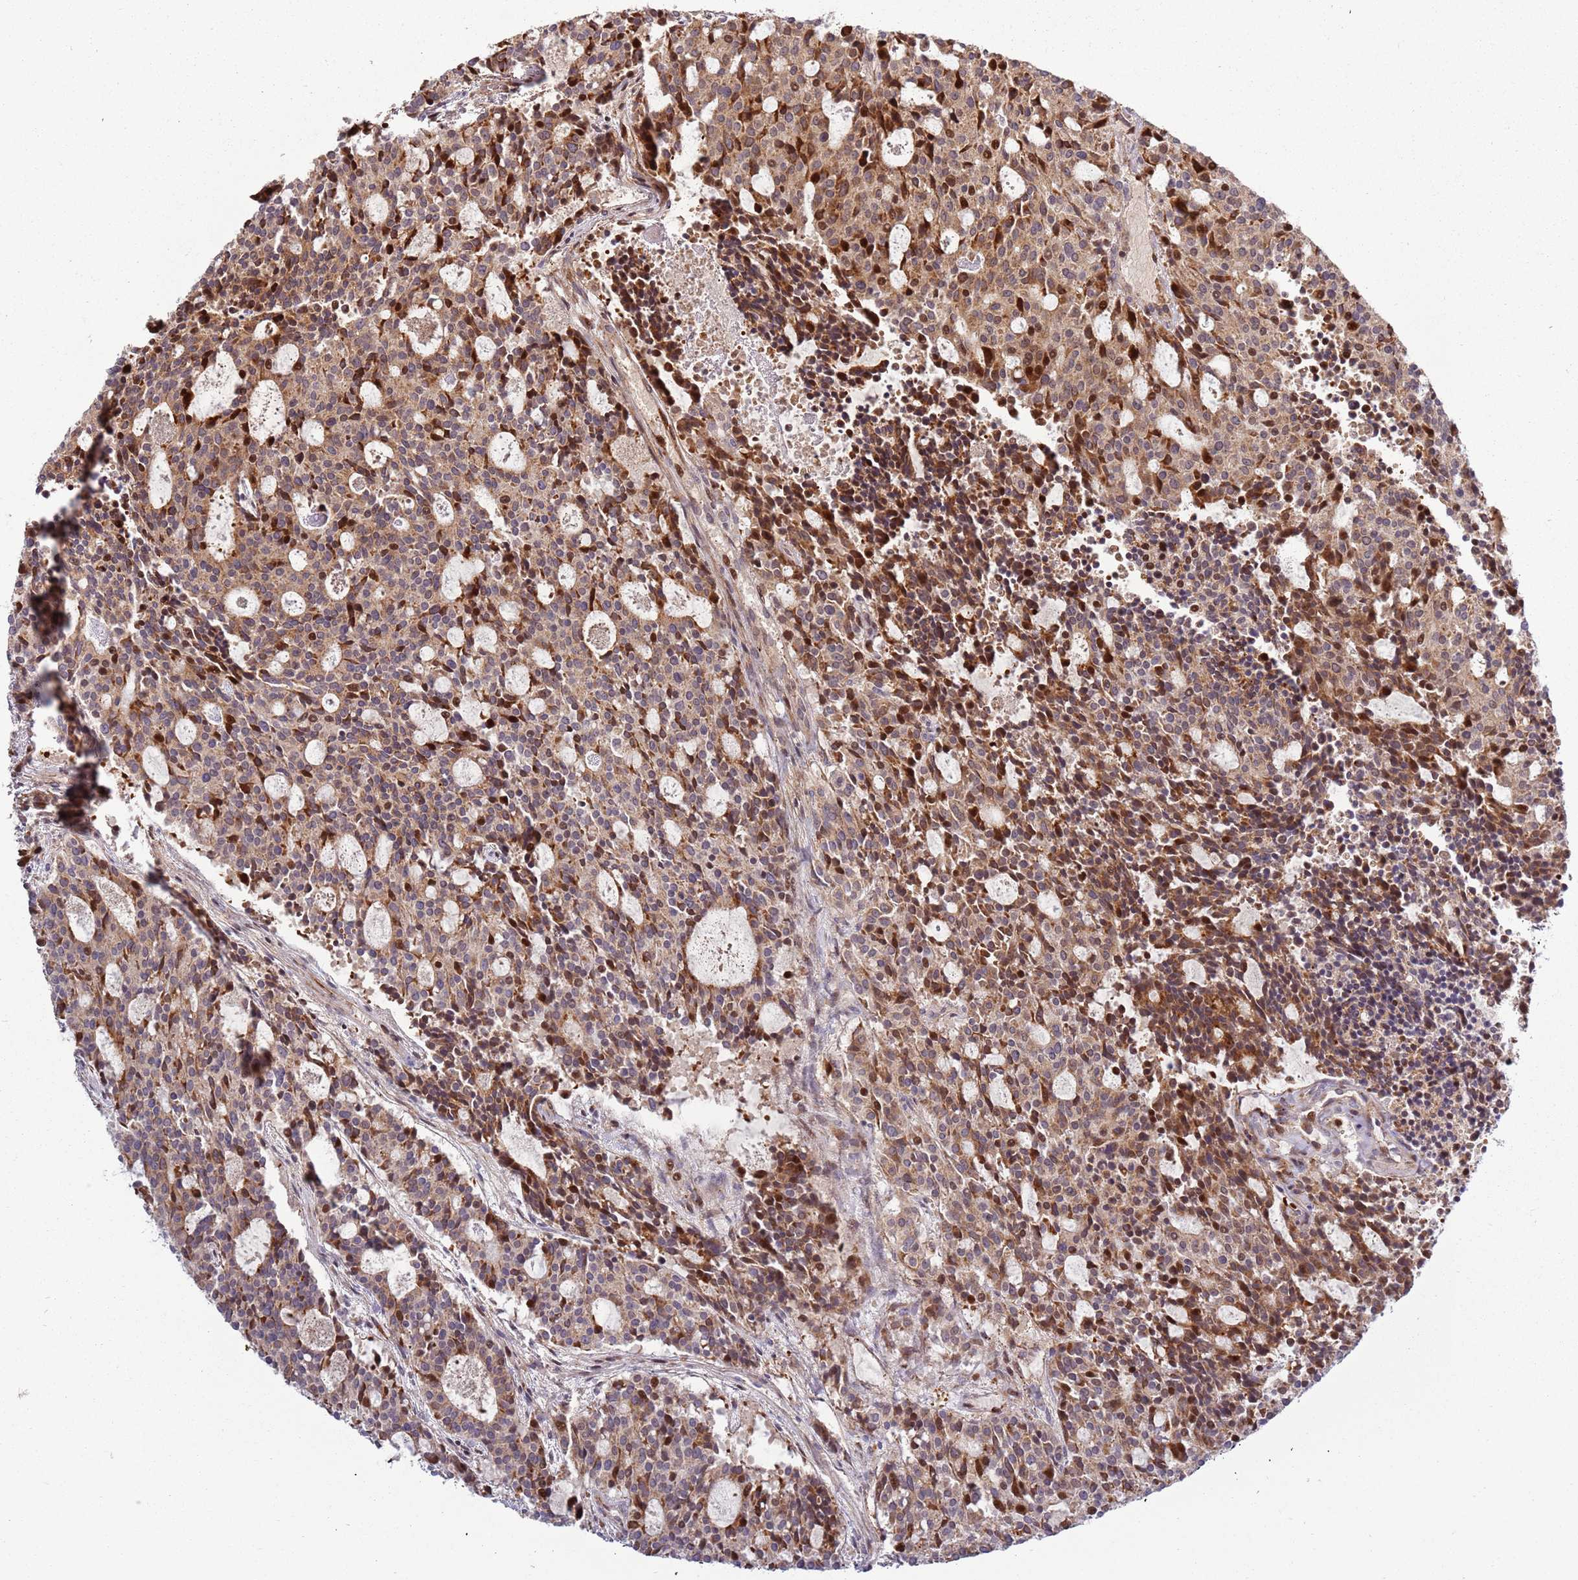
{"staining": {"intensity": "moderate", "quantity": ">75%", "location": "cytoplasmic/membranous"}, "tissue": "carcinoid", "cell_type": "Tumor cells", "image_type": "cancer", "snomed": [{"axis": "morphology", "description": "Carcinoid, malignant, NOS"}, {"axis": "topography", "description": "Pancreas"}], "caption": "Protein analysis of malignant carcinoid tissue reveals moderate cytoplasmic/membranous positivity in about >75% of tumor cells.", "gene": "RHBDL1", "patient": {"sex": "female", "age": 54}}